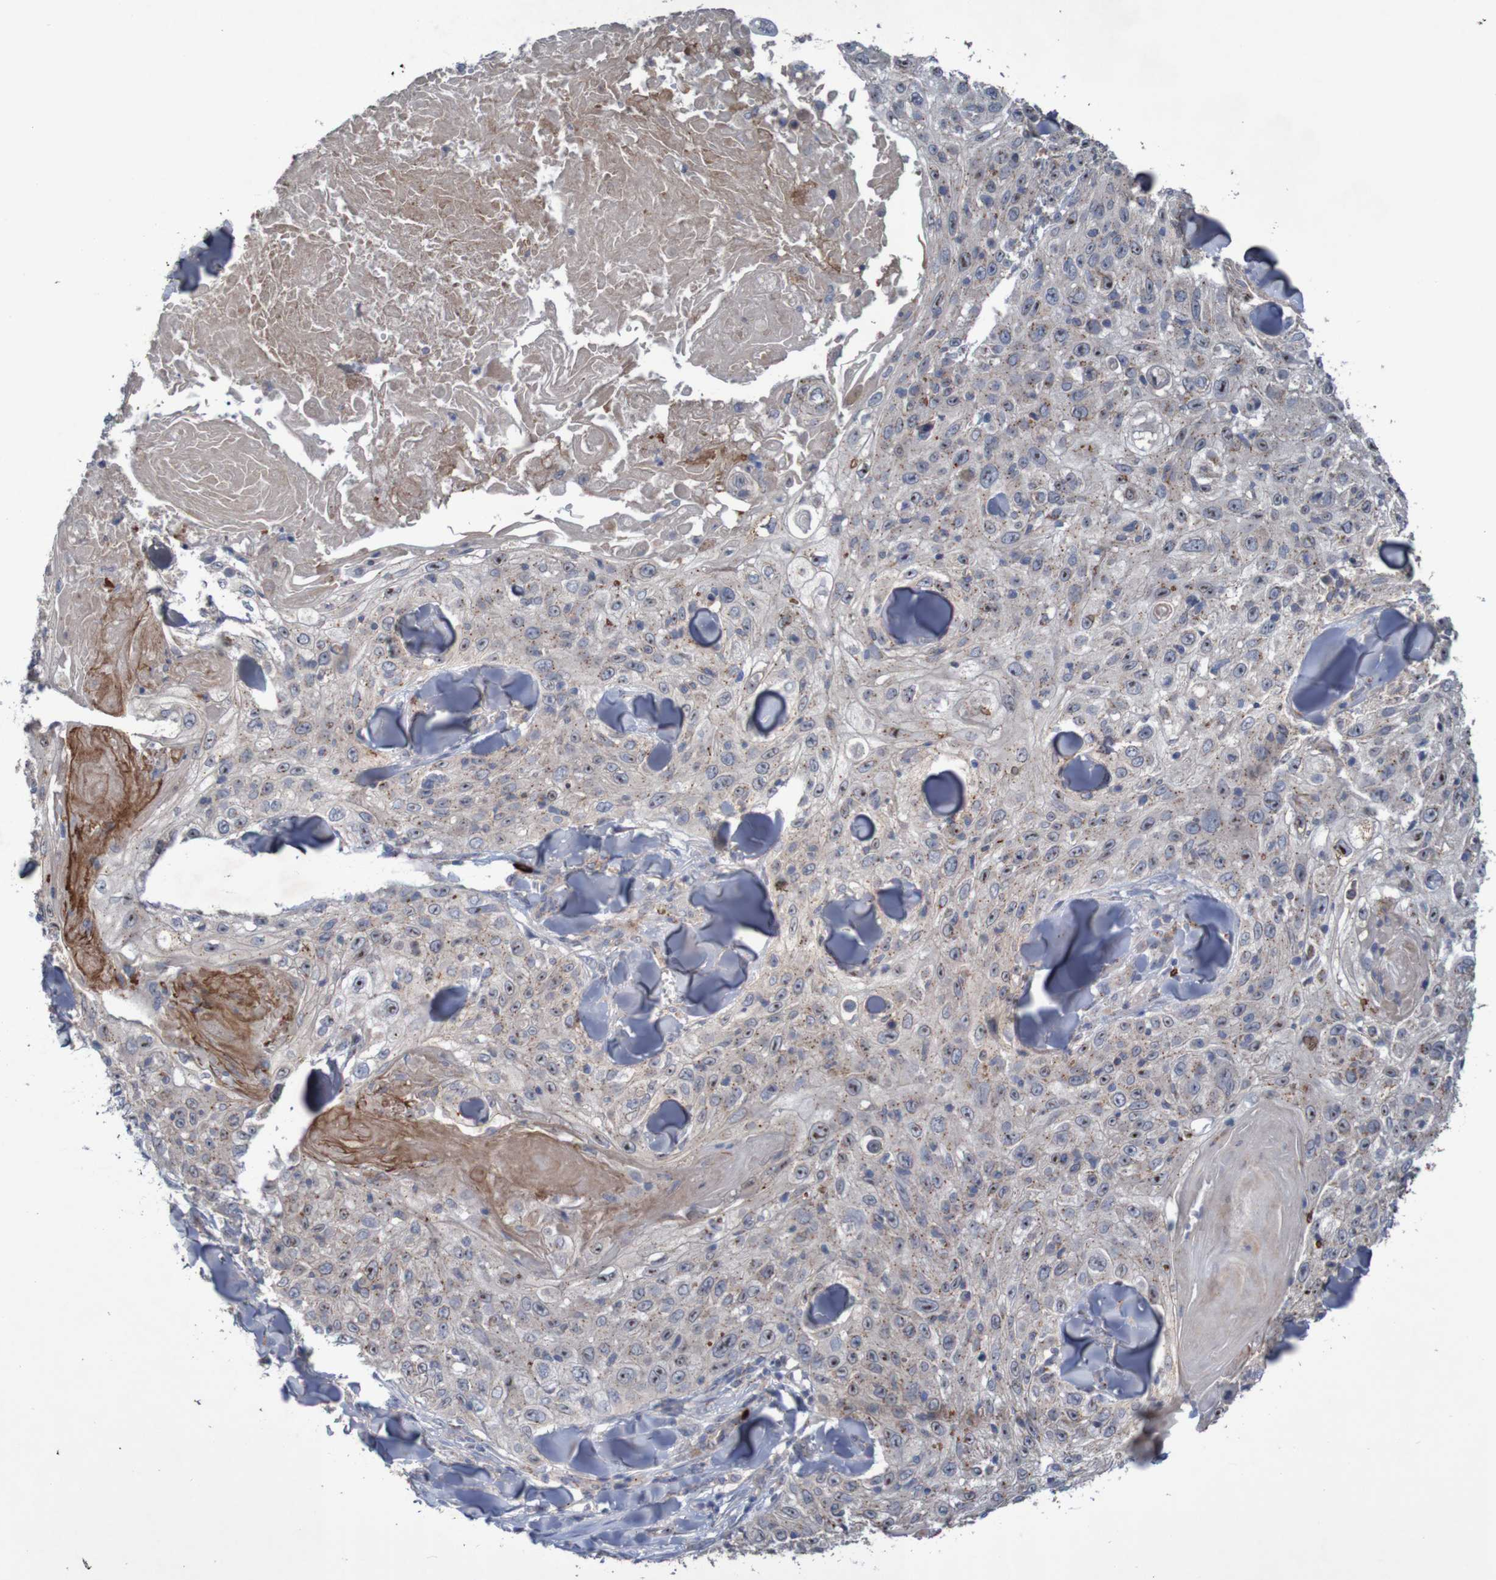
{"staining": {"intensity": "weak", "quantity": ">75%", "location": "cytoplasmic/membranous"}, "tissue": "skin cancer", "cell_type": "Tumor cells", "image_type": "cancer", "snomed": [{"axis": "morphology", "description": "Squamous cell carcinoma, NOS"}, {"axis": "topography", "description": "Skin"}], "caption": "The micrograph demonstrates immunohistochemical staining of skin cancer. There is weak cytoplasmic/membranous expression is present in about >75% of tumor cells.", "gene": "ANGPT4", "patient": {"sex": "male", "age": 86}}